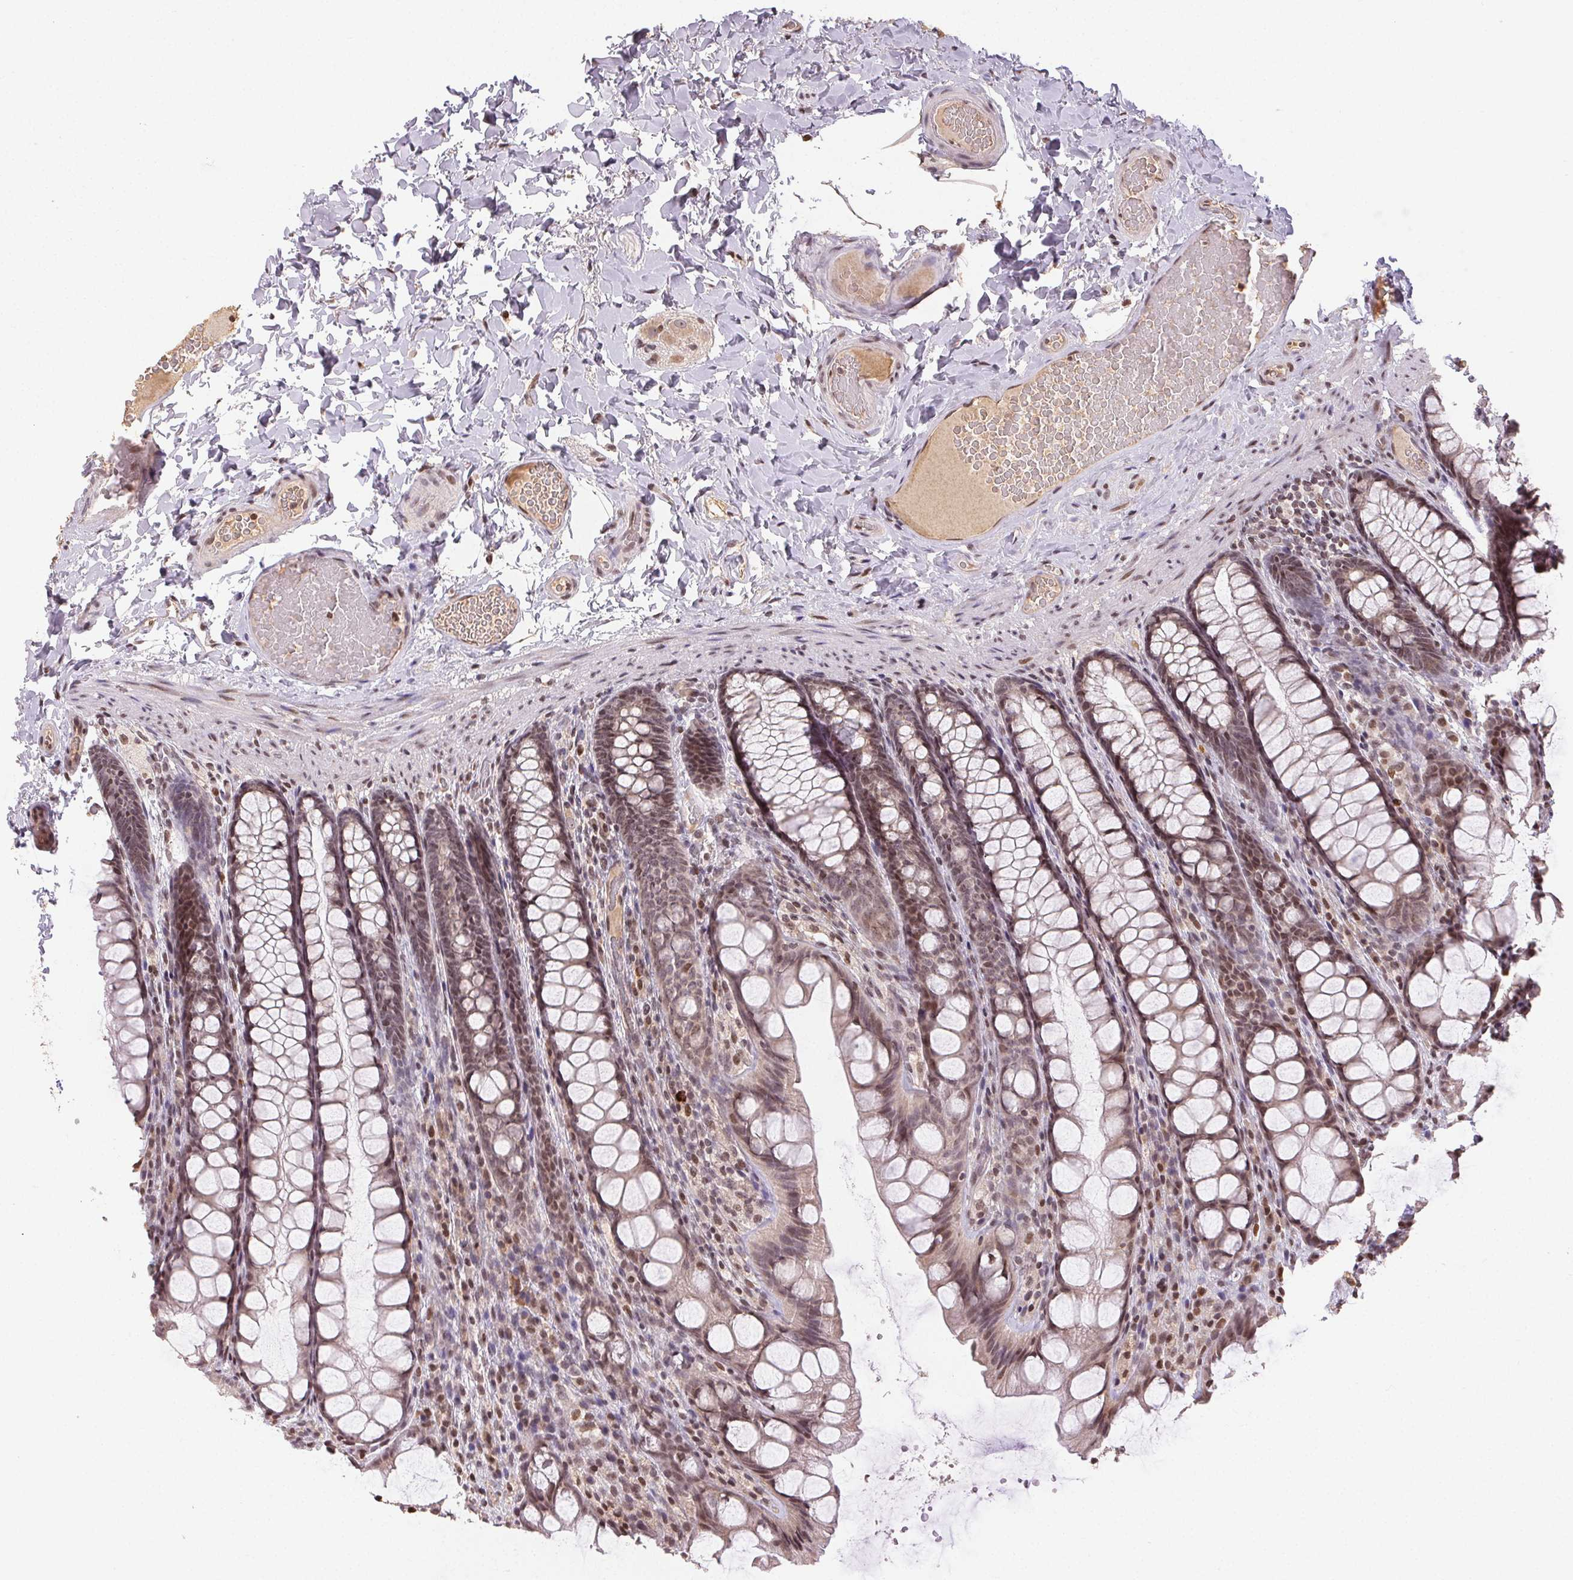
{"staining": {"intensity": "moderate", "quantity": "25%-75%", "location": "nuclear"}, "tissue": "colon", "cell_type": "Endothelial cells", "image_type": "normal", "snomed": [{"axis": "morphology", "description": "Normal tissue, NOS"}, {"axis": "topography", "description": "Colon"}], "caption": "The photomicrograph exhibits staining of benign colon, revealing moderate nuclear protein positivity (brown color) within endothelial cells. (brown staining indicates protein expression, while blue staining denotes nuclei).", "gene": "MAPKAPK2", "patient": {"sex": "male", "age": 47}}